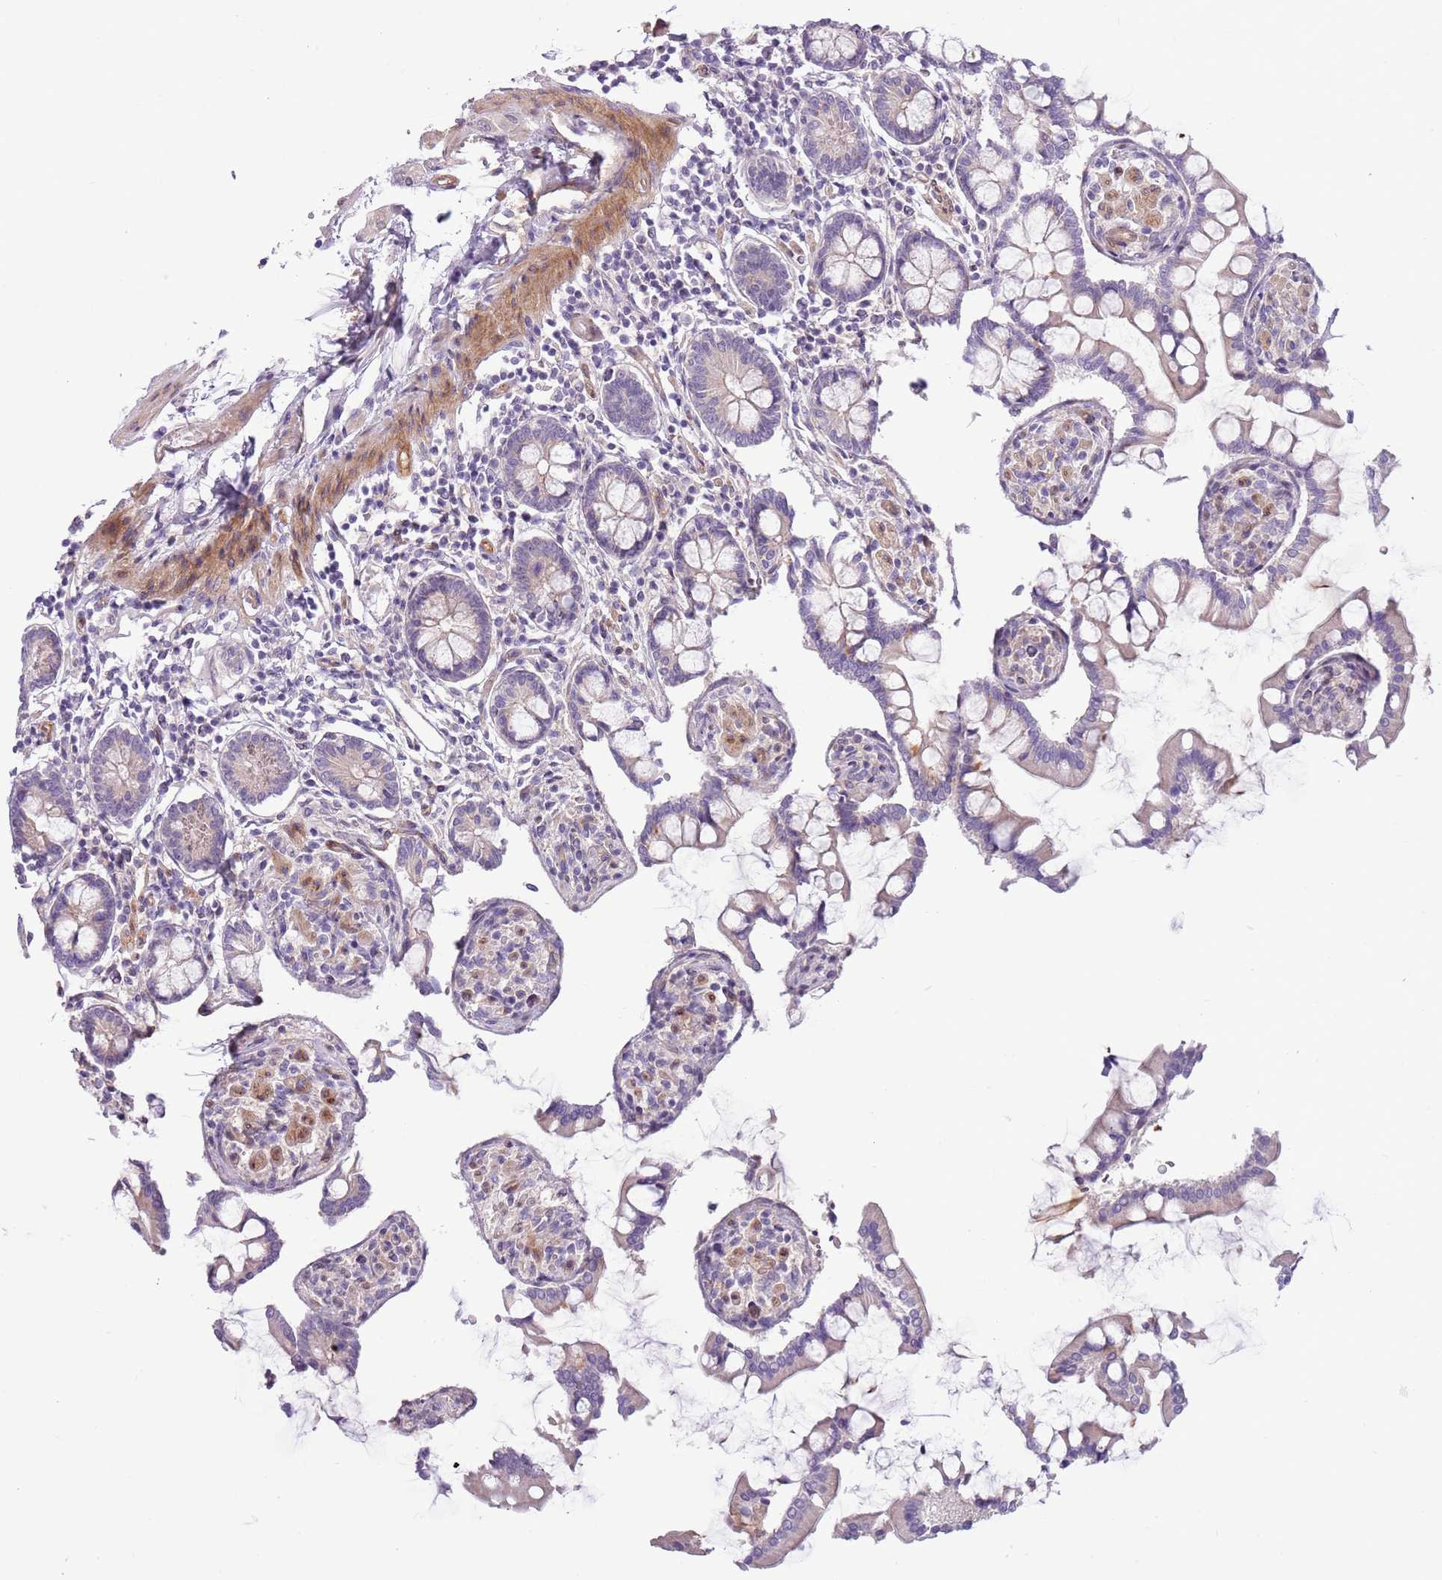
{"staining": {"intensity": "weak", "quantity": "<25%", "location": "cytoplasmic/membranous"}, "tissue": "small intestine", "cell_type": "Glandular cells", "image_type": "normal", "snomed": [{"axis": "morphology", "description": "Normal tissue, NOS"}, {"axis": "topography", "description": "Small intestine"}], "caption": "Photomicrograph shows no protein expression in glandular cells of unremarkable small intestine. (IHC, brightfield microscopy, high magnification).", "gene": "MRO", "patient": {"sex": "male", "age": 41}}